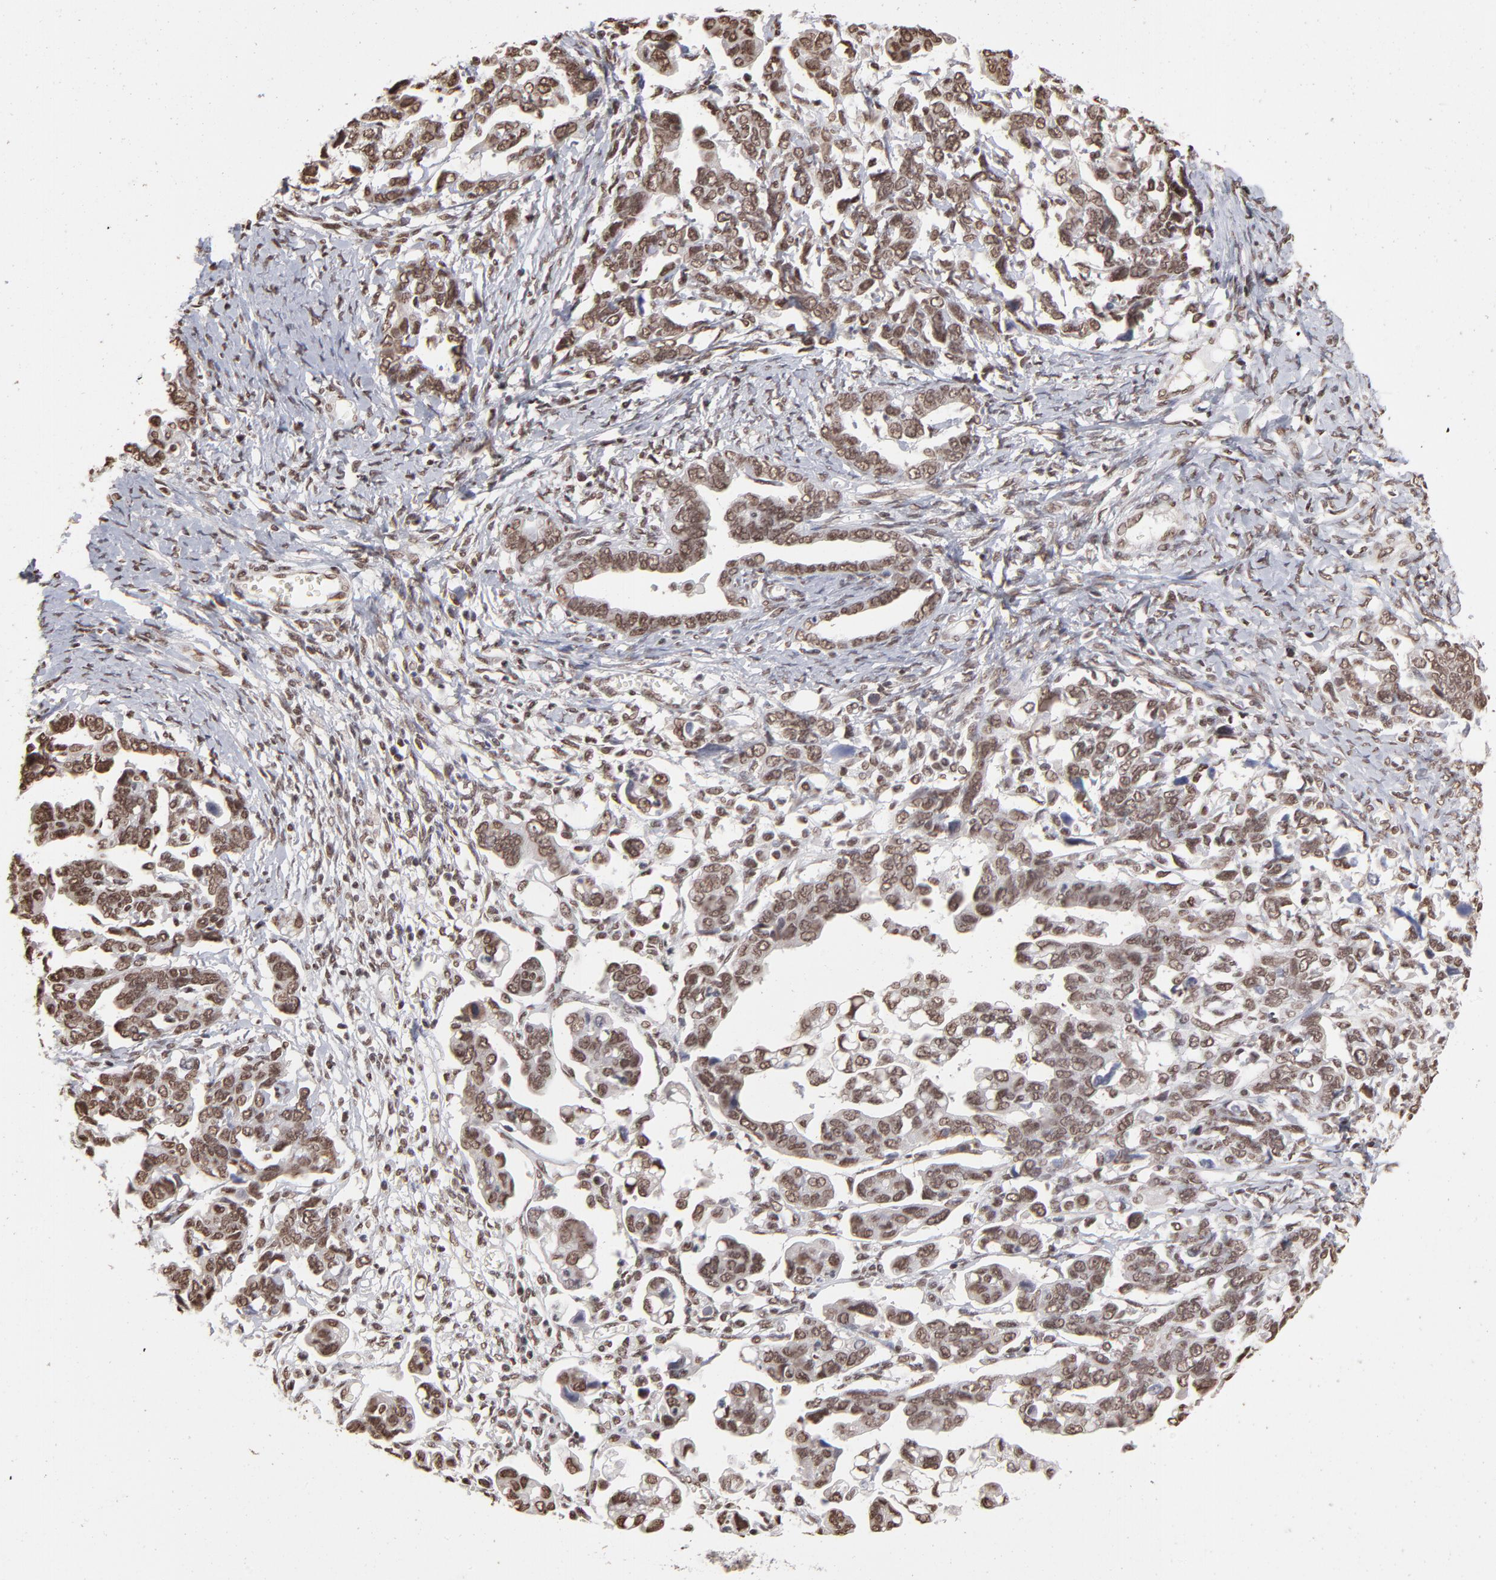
{"staining": {"intensity": "strong", "quantity": ">75%", "location": "nuclear"}, "tissue": "ovarian cancer", "cell_type": "Tumor cells", "image_type": "cancer", "snomed": [{"axis": "morphology", "description": "Cystadenocarcinoma, serous, NOS"}, {"axis": "topography", "description": "Ovary"}], "caption": "Immunohistochemical staining of human ovarian cancer exhibits strong nuclear protein positivity in approximately >75% of tumor cells.", "gene": "ZNF3", "patient": {"sex": "female", "age": 69}}